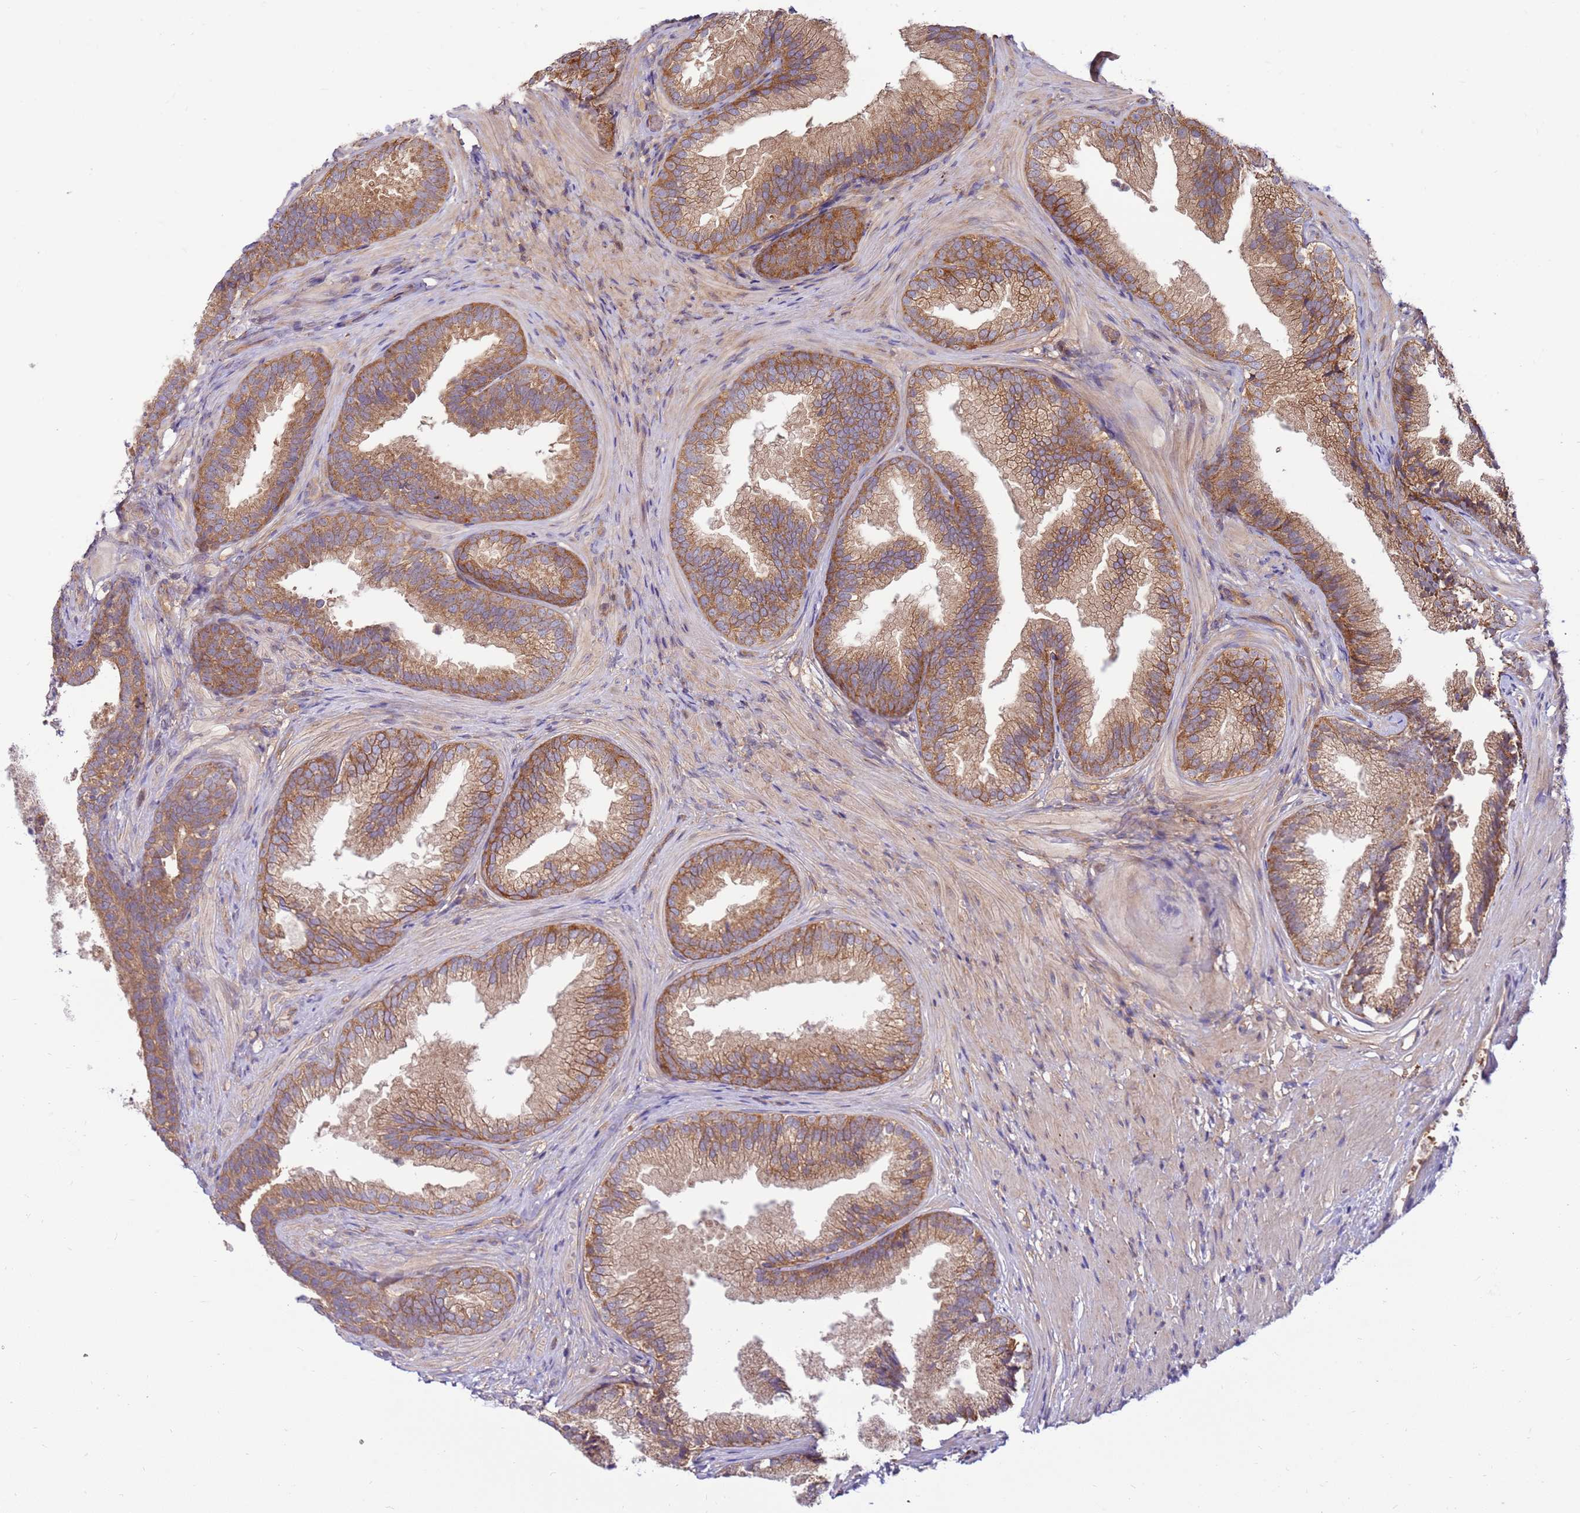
{"staining": {"intensity": "moderate", "quantity": ">75%", "location": "cytoplasmic/membranous"}, "tissue": "prostate", "cell_type": "Glandular cells", "image_type": "normal", "snomed": [{"axis": "morphology", "description": "Normal tissue, NOS"}, {"axis": "topography", "description": "Prostate"}], "caption": "Prostate stained with DAB (3,3'-diaminobenzidine) immunohistochemistry (IHC) displays medium levels of moderate cytoplasmic/membranous staining in about >75% of glandular cells. (brown staining indicates protein expression, while blue staining denotes nuclei).", "gene": "SLC44A5", "patient": {"sex": "male", "age": 76}}